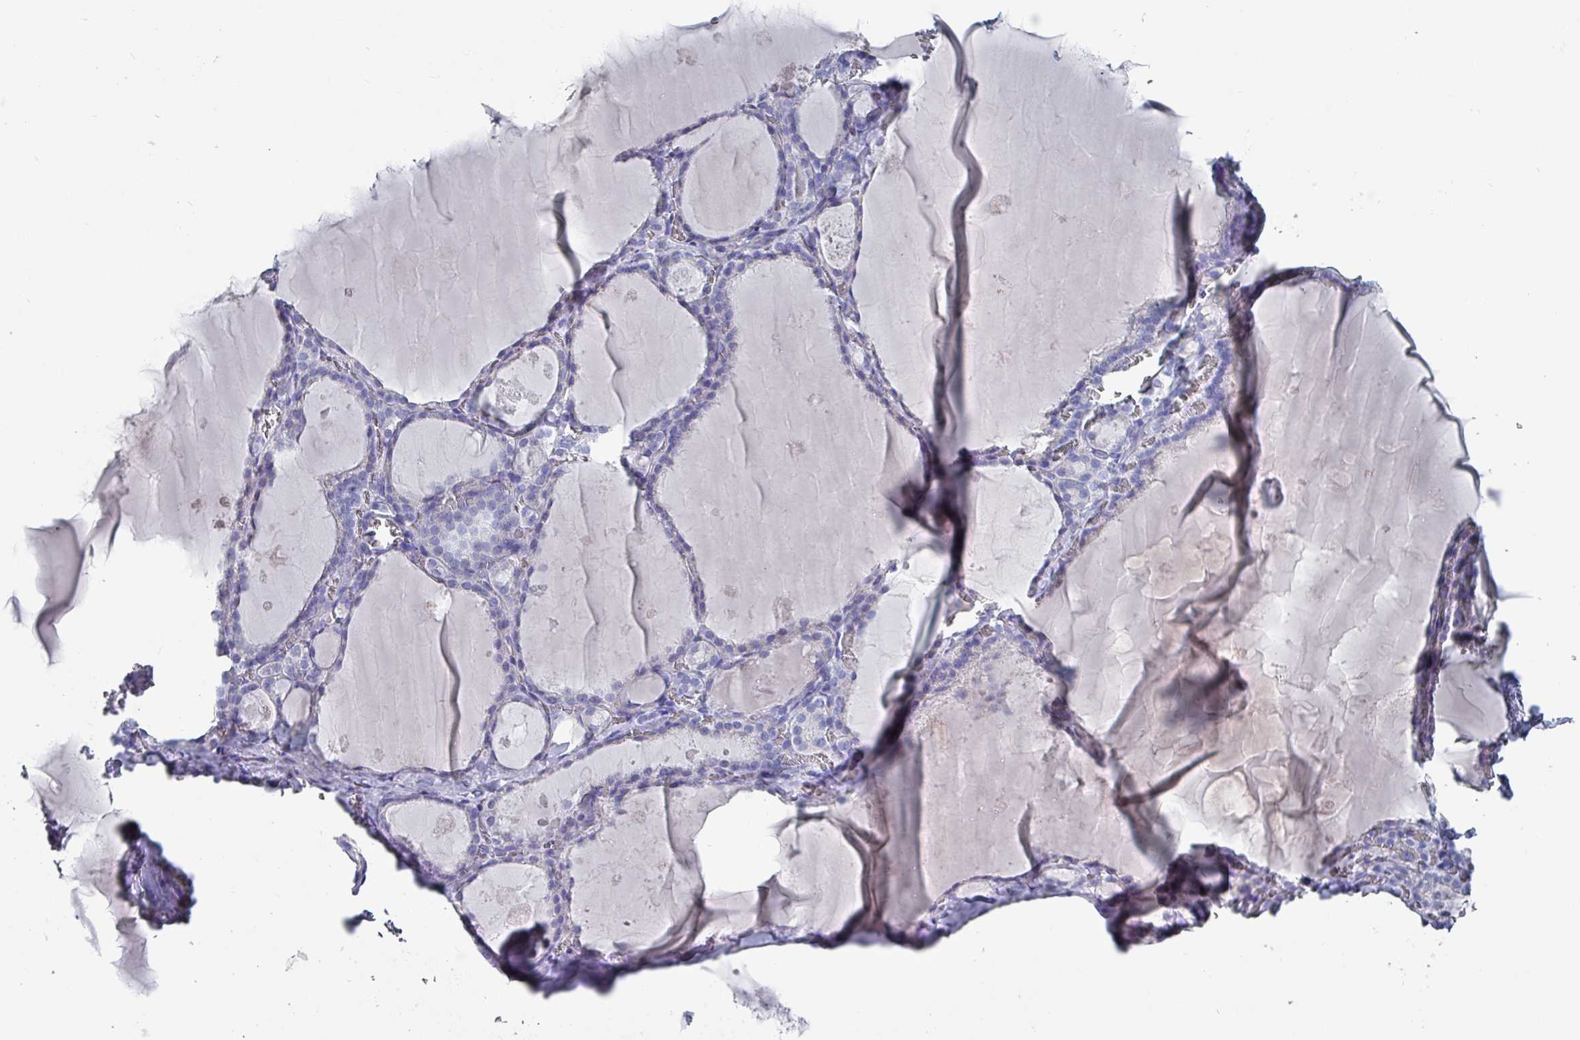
{"staining": {"intensity": "negative", "quantity": "none", "location": "none"}, "tissue": "thyroid gland", "cell_type": "Glandular cells", "image_type": "normal", "snomed": [{"axis": "morphology", "description": "Normal tissue, NOS"}, {"axis": "topography", "description": "Thyroid gland"}], "caption": "Immunohistochemistry (IHC) of benign thyroid gland exhibits no expression in glandular cells.", "gene": "INS", "patient": {"sex": "male", "age": 56}}